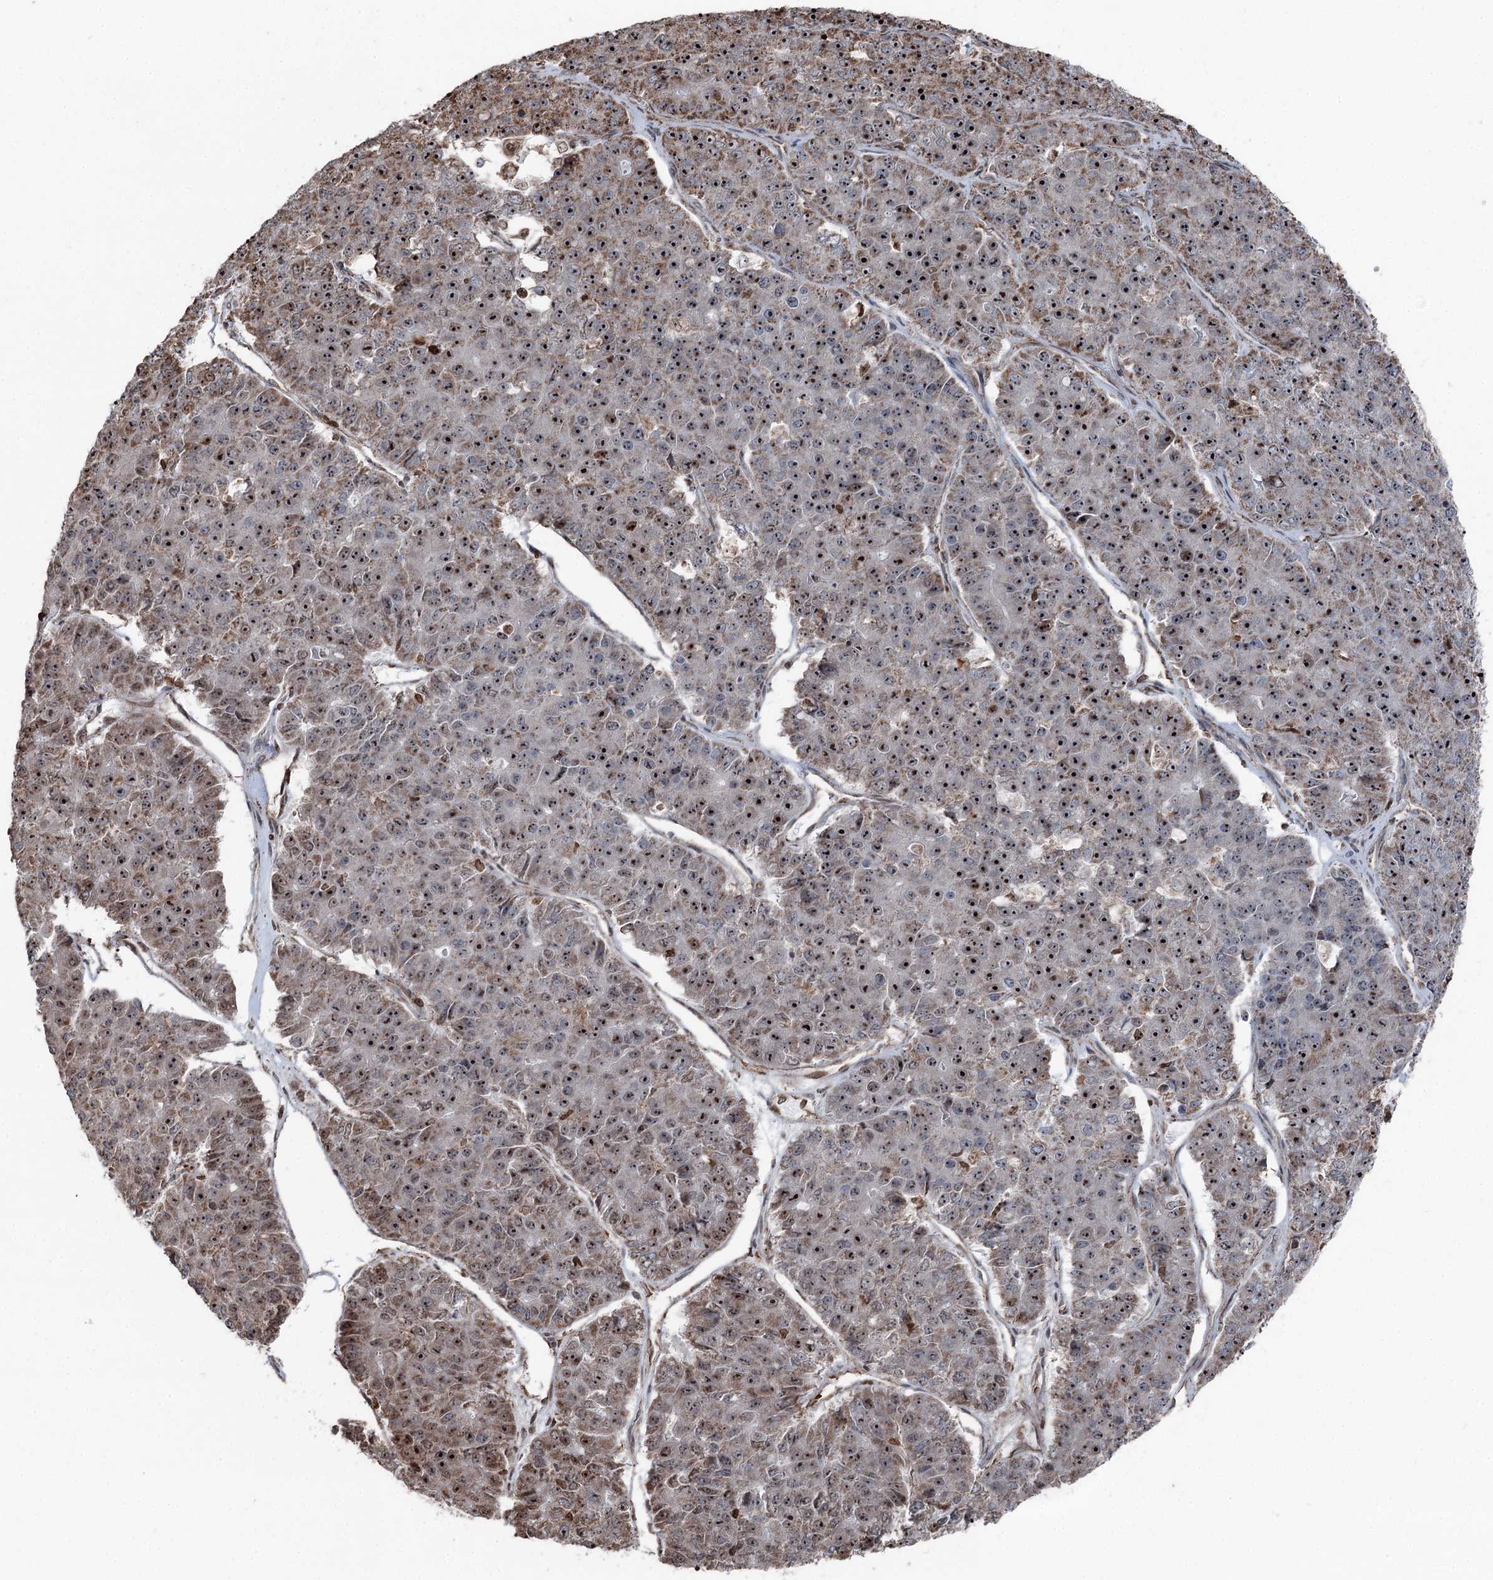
{"staining": {"intensity": "strong", "quantity": ">75%", "location": "nuclear"}, "tissue": "pancreatic cancer", "cell_type": "Tumor cells", "image_type": "cancer", "snomed": [{"axis": "morphology", "description": "Adenocarcinoma, NOS"}, {"axis": "topography", "description": "Pancreas"}], "caption": "Immunohistochemistry (IHC) of human adenocarcinoma (pancreatic) displays high levels of strong nuclear expression in about >75% of tumor cells. The staining is performed using DAB brown chromogen to label protein expression. The nuclei are counter-stained blue using hematoxylin.", "gene": "STEEP1", "patient": {"sex": "male", "age": 50}}